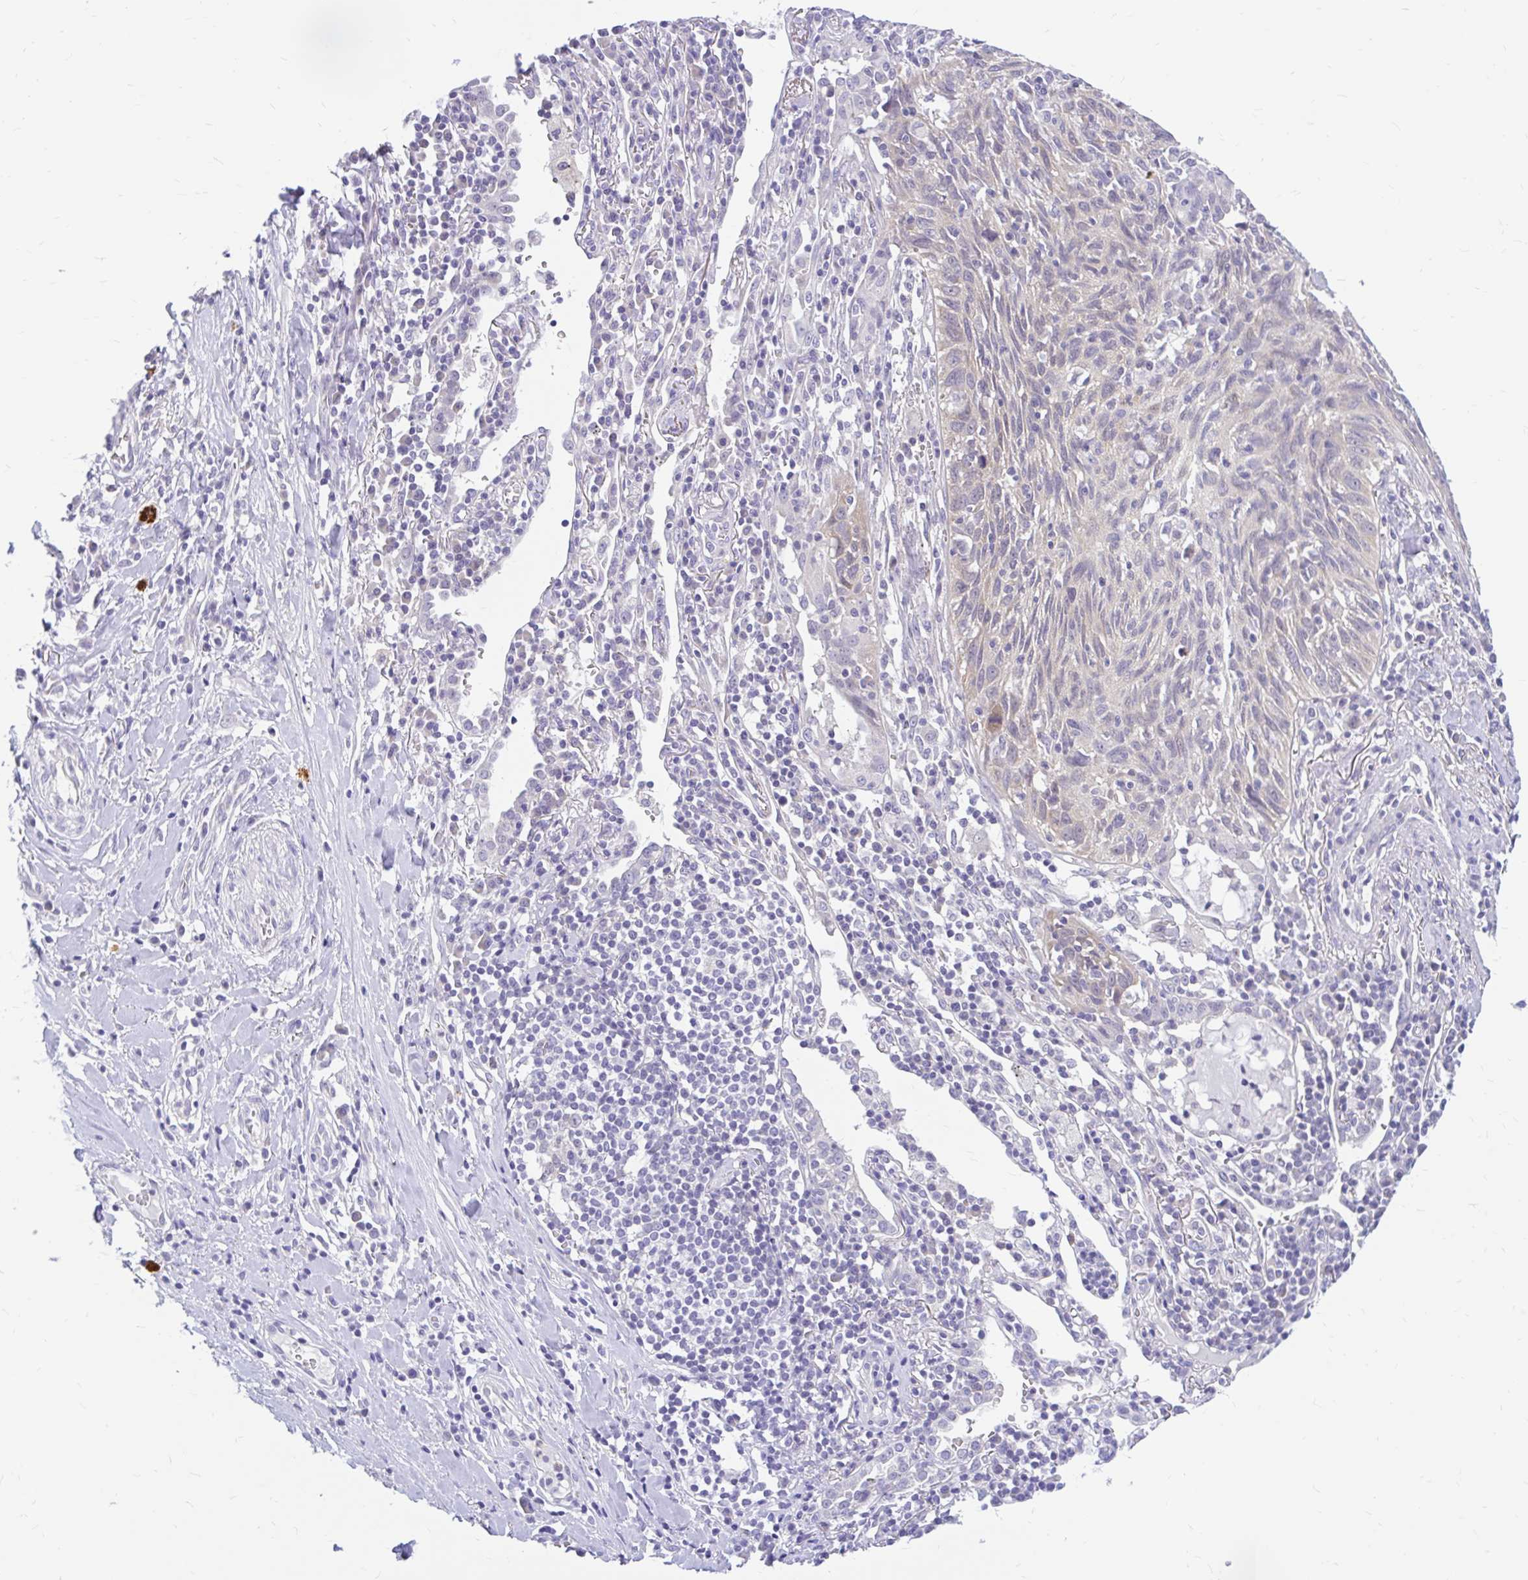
{"staining": {"intensity": "negative", "quantity": "none", "location": "none"}, "tissue": "lung cancer", "cell_type": "Tumor cells", "image_type": "cancer", "snomed": [{"axis": "morphology", "description": "Squamous cell carcinoma, NOS"}, {"axis": "topography", "description": "Lung"}], "caption": "Immunohistochemistry (IHC) photomicrograph of human lung squamous cell carcinoma stained for a protein (brown), which displays no expression in tumor cells. (Brightfield microscopy of DAB (3,3'-diaminobenzidine) immunohistochemistry (IHC) at high magnification).", "gene": "MAP1LC3A", "patient": {"sex": "female", "age": 66}}